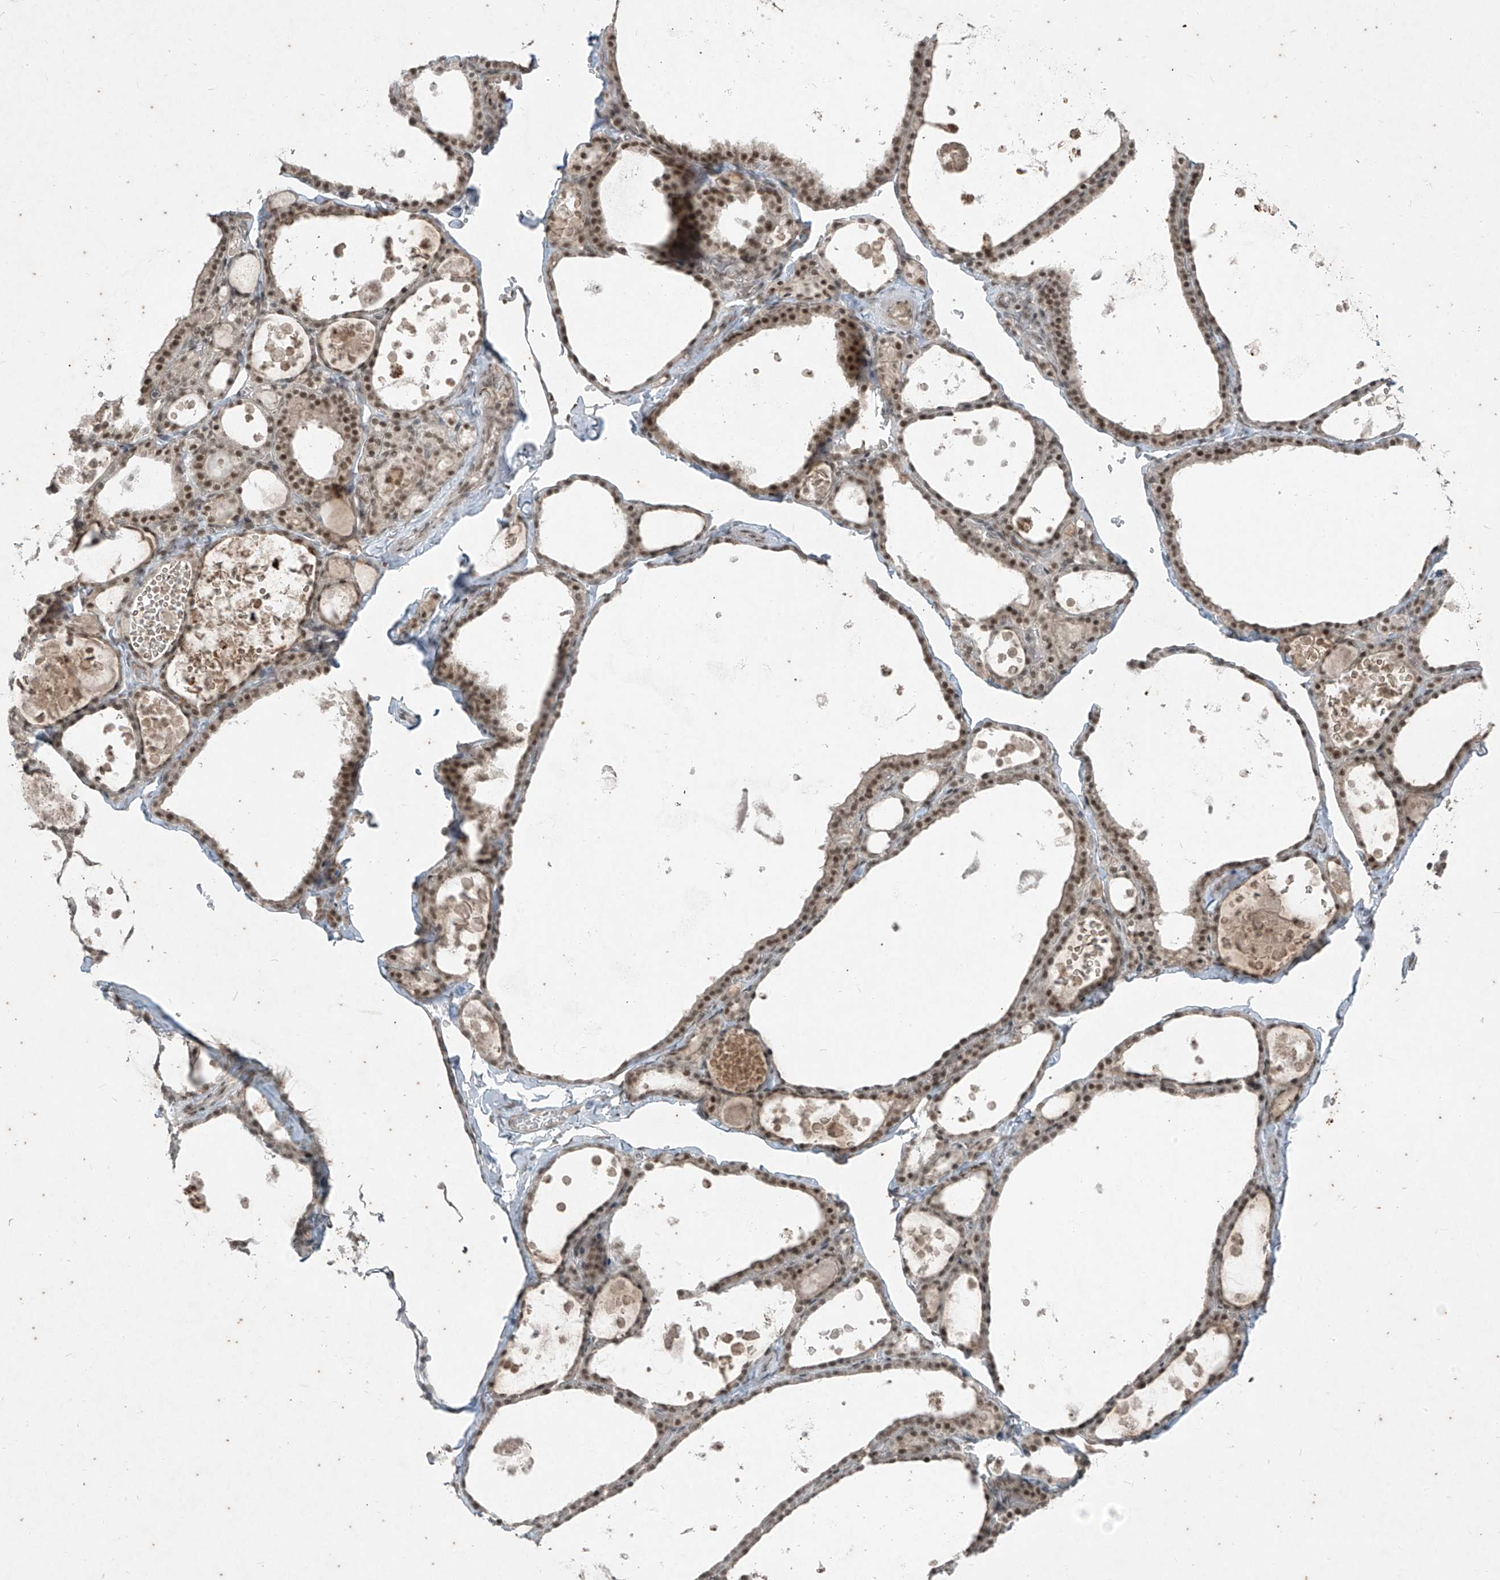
{"staining": {"intensity": "moderate", "quantity": ">75%", "location": "nuclear"}, "tissue": "thyroid gland", "cell_type": "Glandular cells", "image_type": "normal", "snomed": [{"axis": "morphology", "description": "Normal tissue, NOS"}, {"axis": "topography", "description": "Thyroid gland"}], "caption": "Glandular cells show medium levels of moderate nuclear staining in approximately >75% of cells in unremarkable human thyroid gland.", "gene": "ZNF354B", "patient": {"sex": "male", "age": 56}}